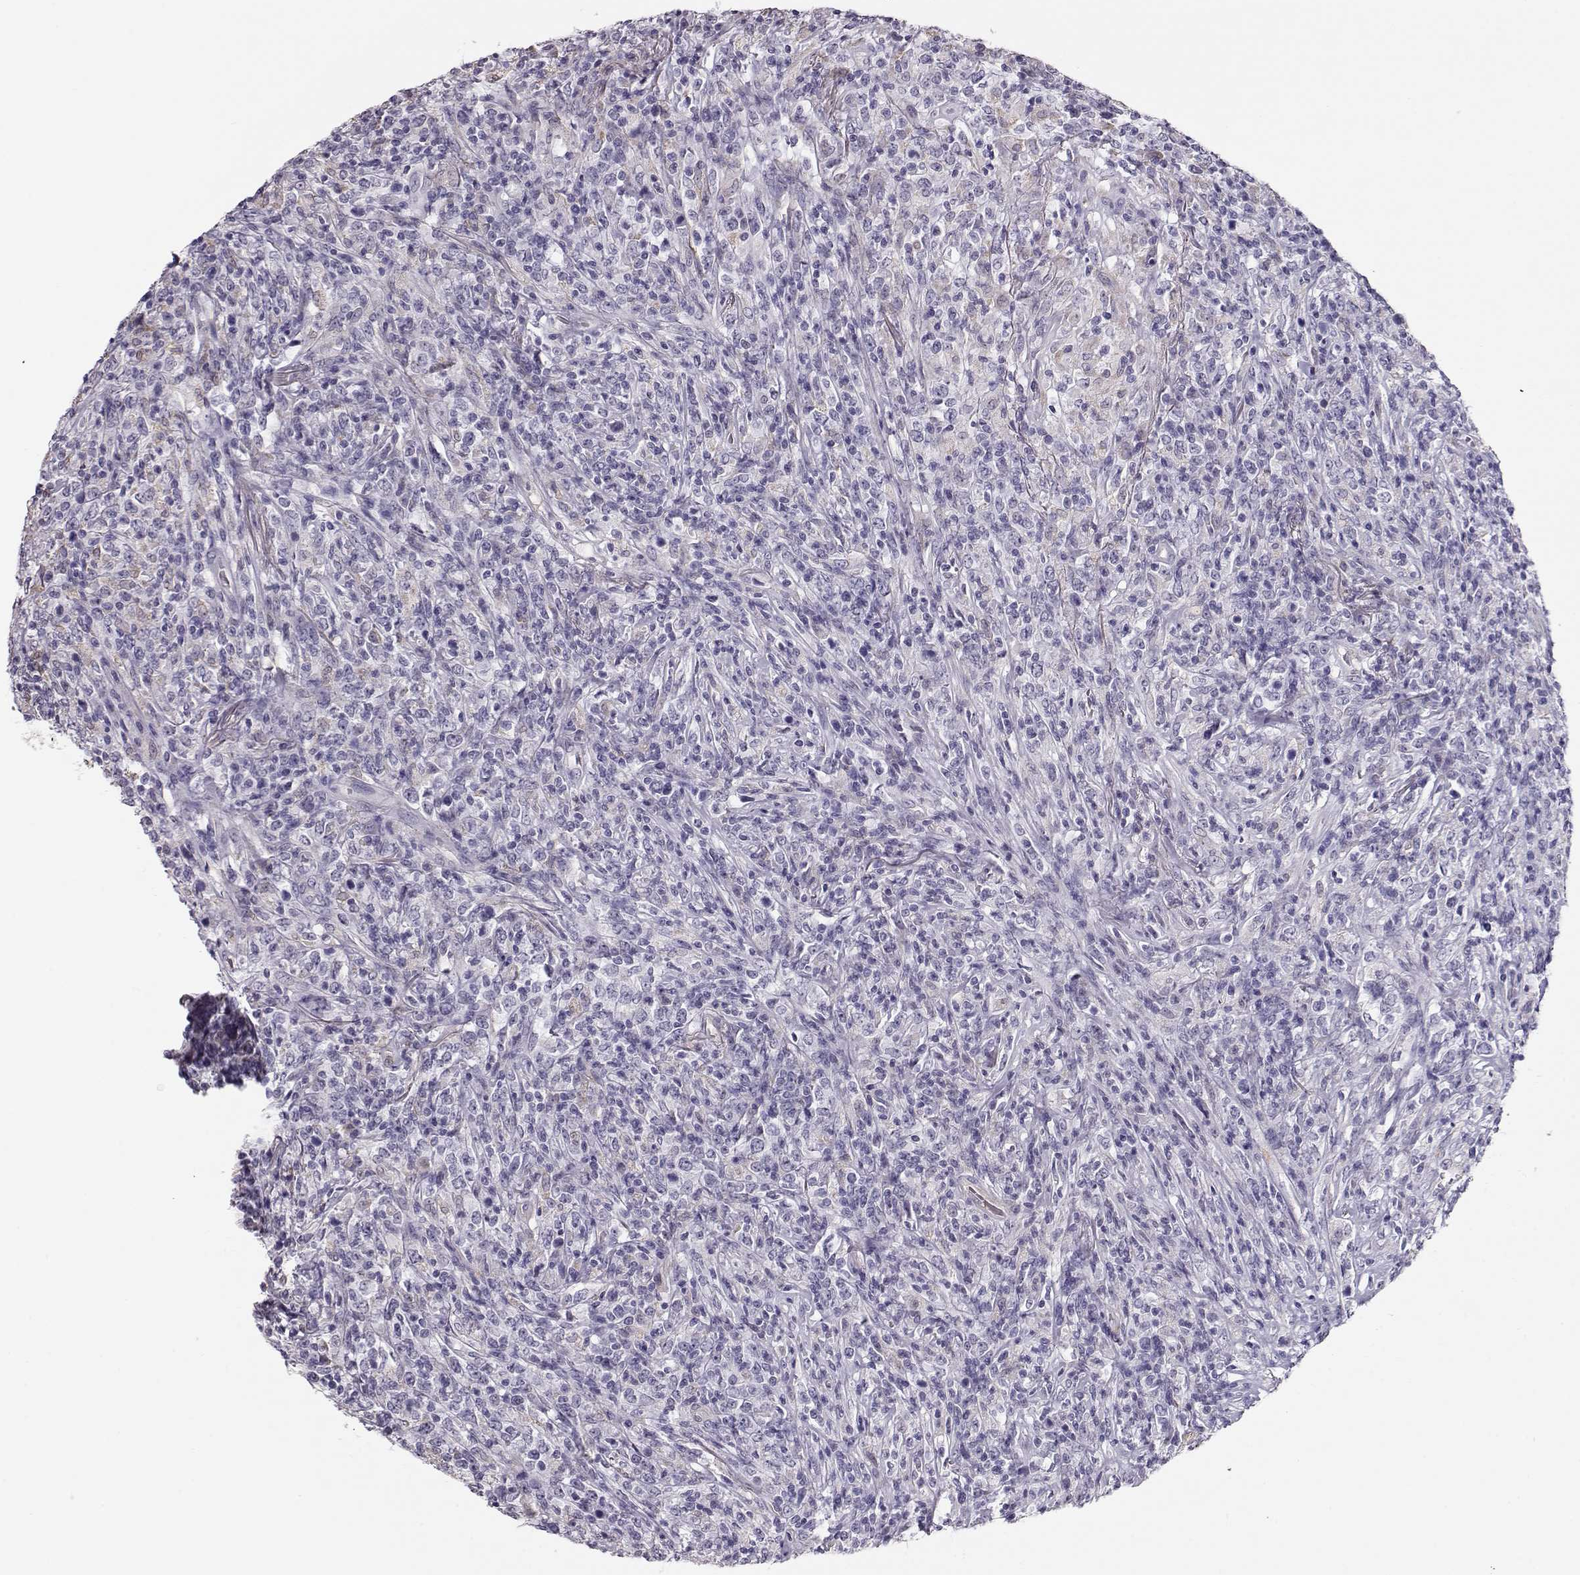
{"staining": {"intensity": "negative", "quantity": "none", "location": "none"}, "tissue": "lymphoma", "cell_type": "Tumor cells", "image_type": "cancer", "snomed": [{"axis": "morphology", "description": "Malignant lymphoma, non-Hodgkin's type, High grade"}, {"axis": "topography", "description": "Lung"}], "caption": "Tumor cells show no significant protein positivity in lymphoma.", "gene": "RBM44", "patient": {"sex": "male", "age": 79}}